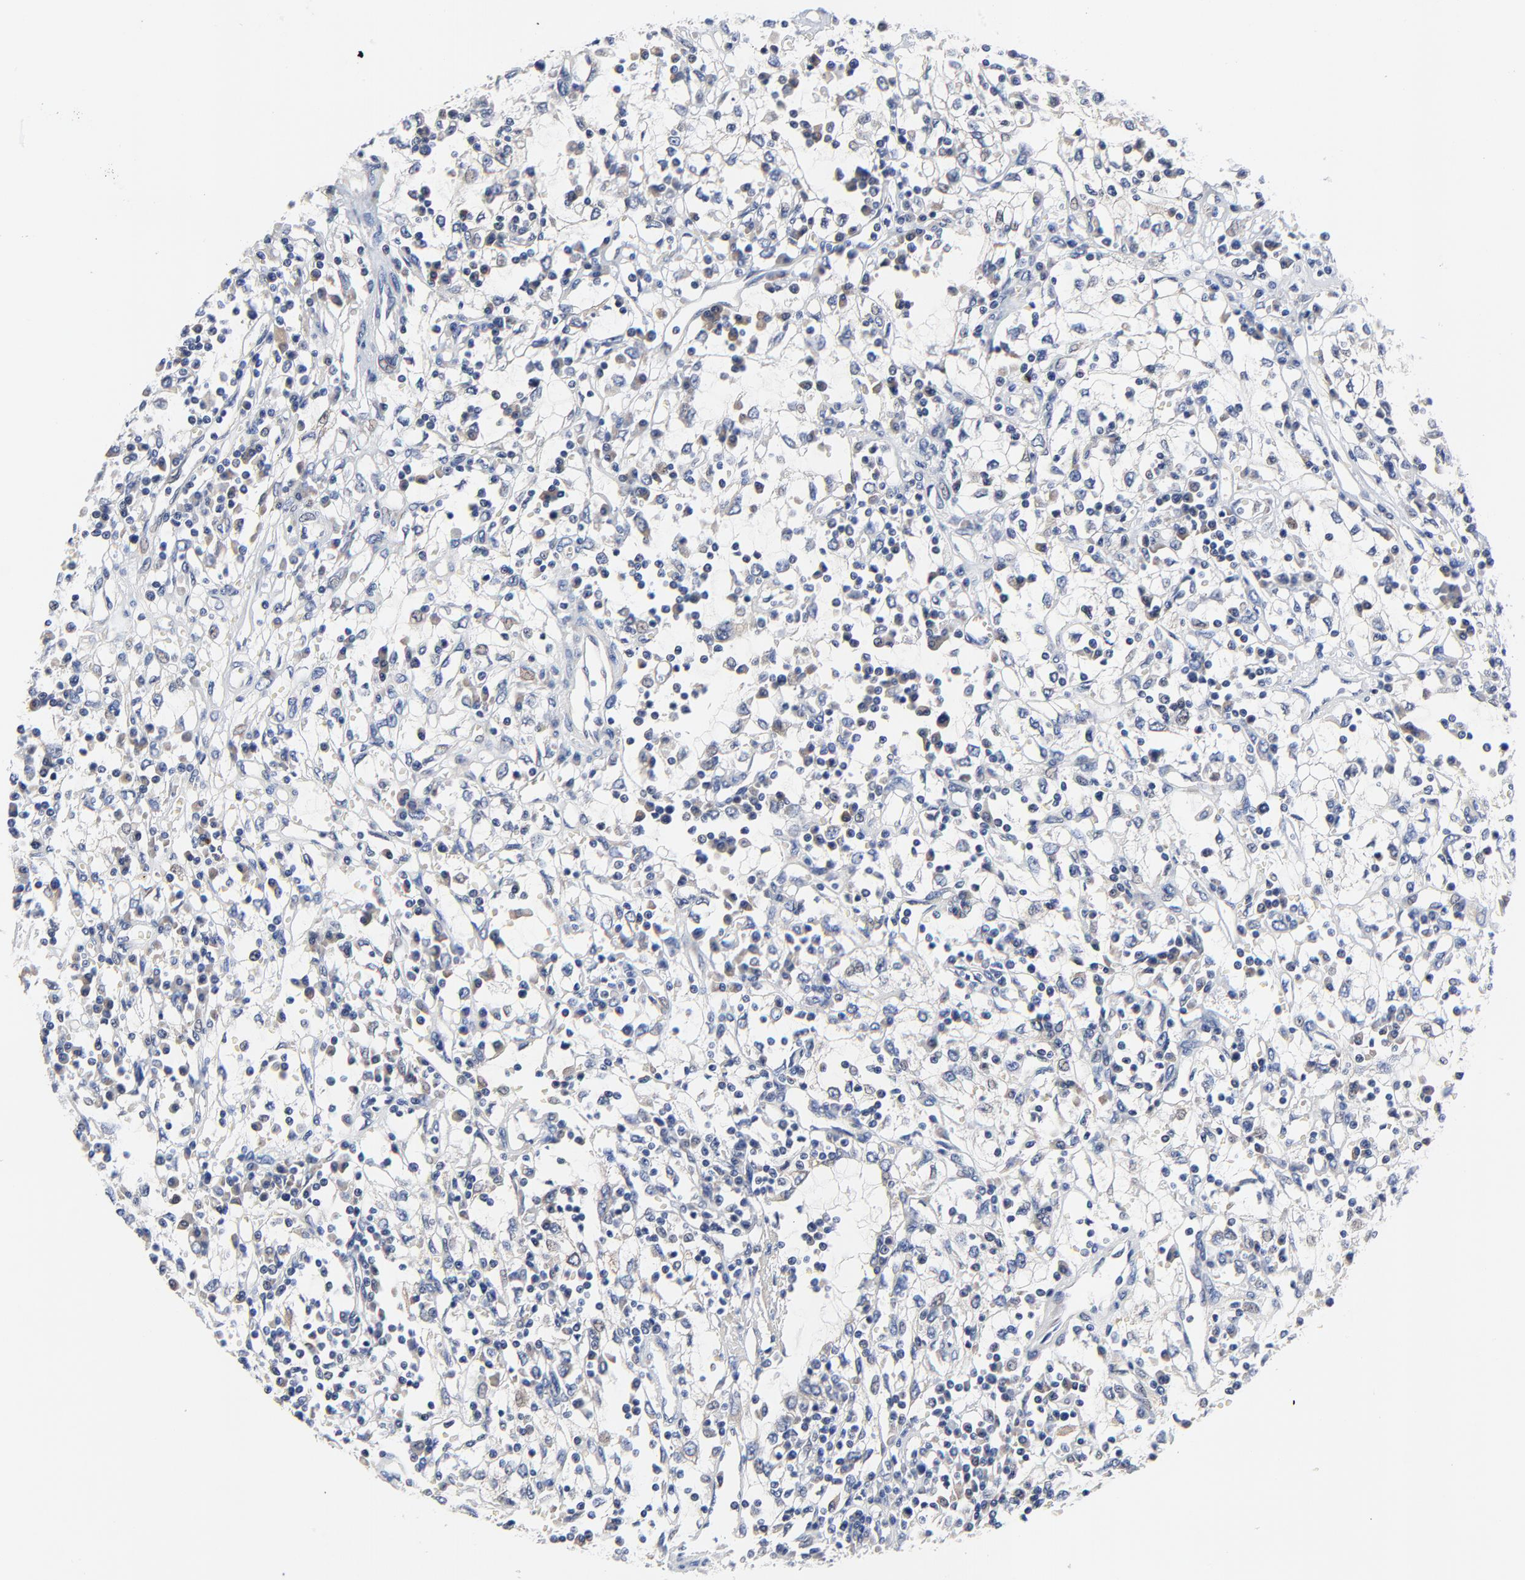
{"staining": {"intensity": "negative", "quantity": "none", "location": "none"}, "tissue": "renal cancer", "cell_type": "Tumor cells", "image_type": "cancer", "snomed": [{"axis": "morphology", "description": "Adenocarcinoma, NOS"}, {"axis": "topography", "description": "Kidney"}], "caption": "Immunohistochemical staining of renal cancer (adenocarcinoma) displays no significant expression in tumor cells.", "gene": "VAV2", "patient": {"sex": "male", "age": 82}}